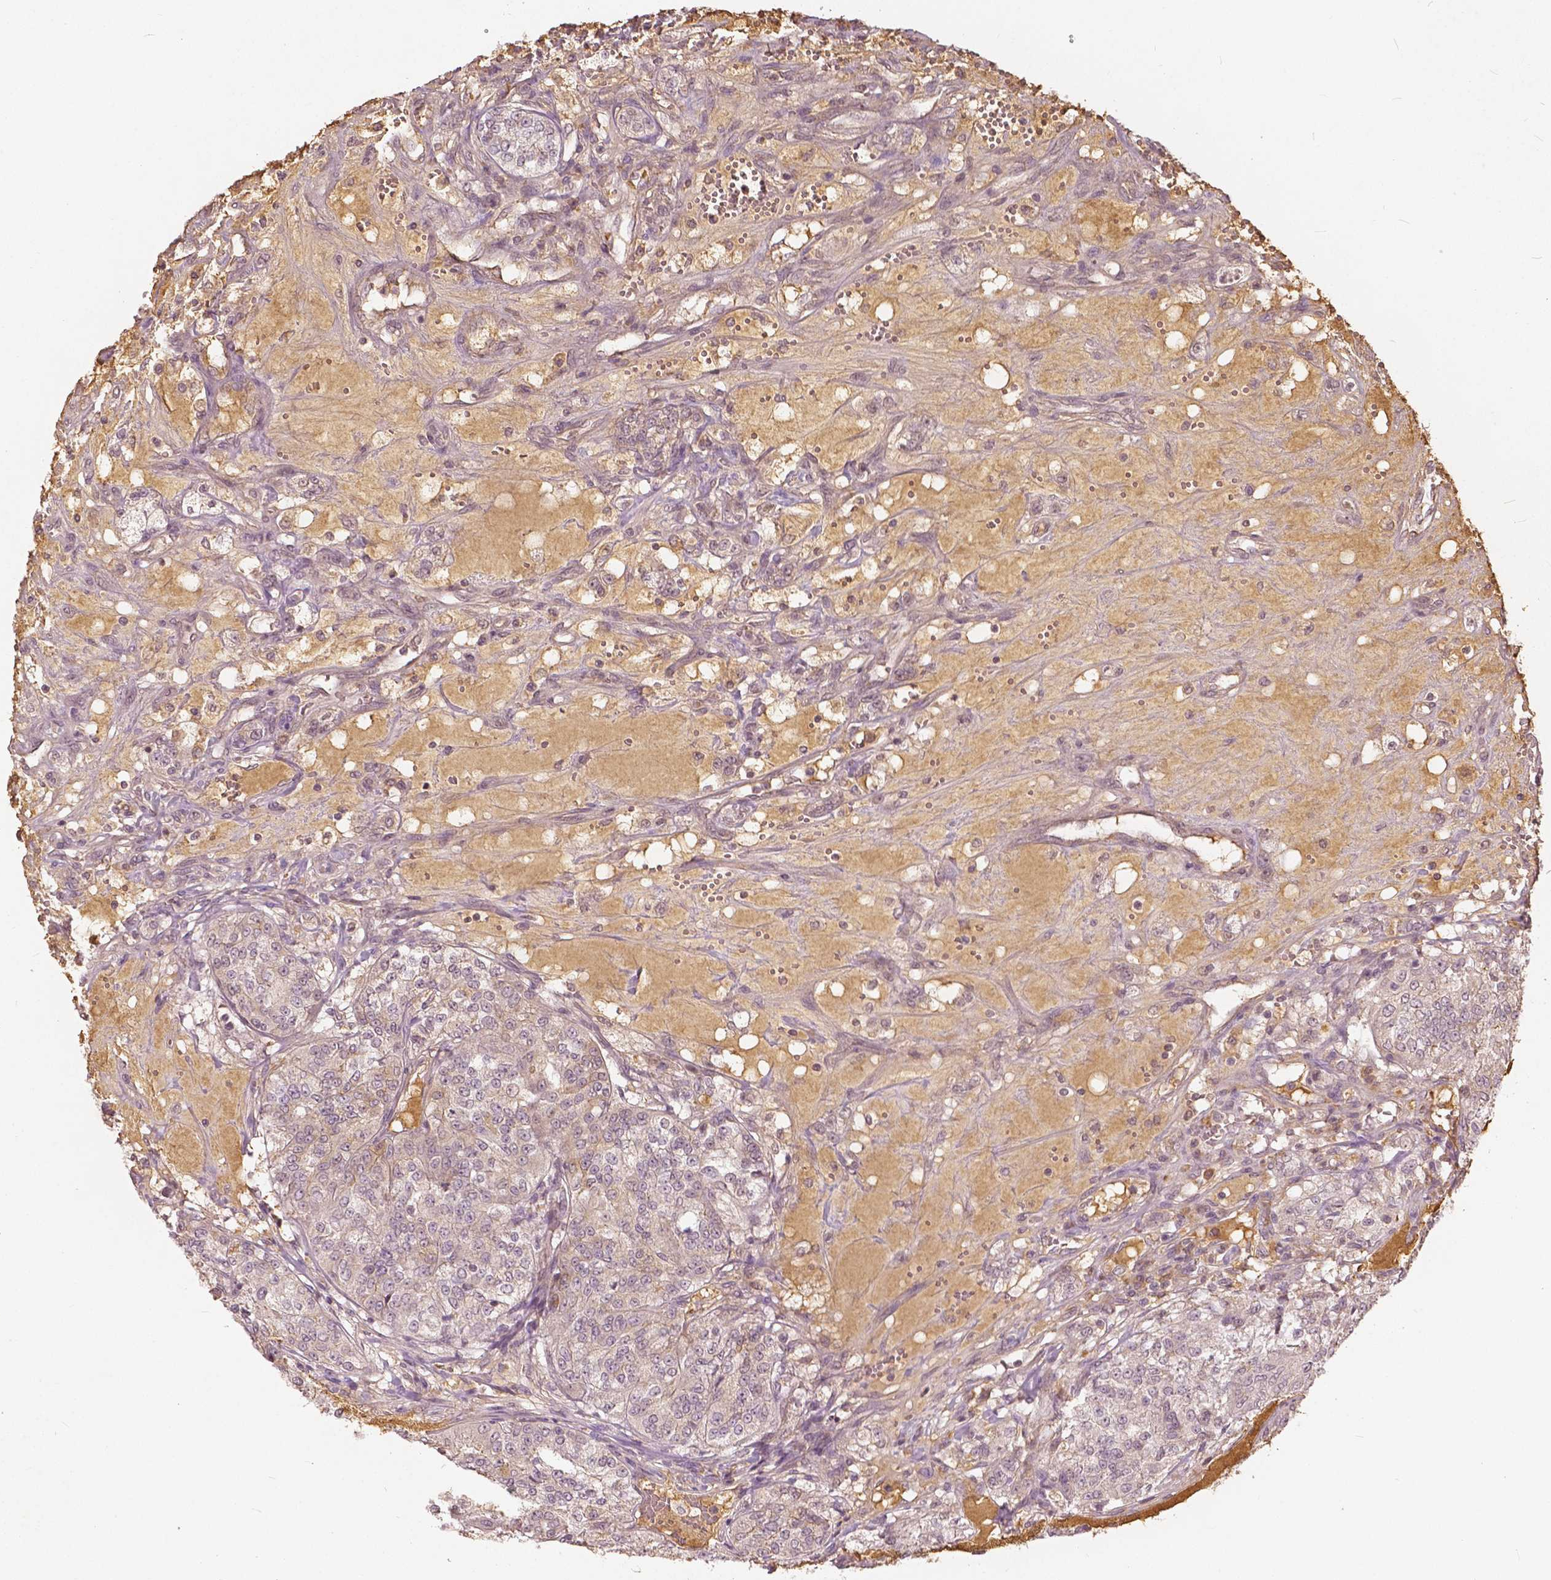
{"staining": {"intensity": "negative", "quantity": "none", "location": "none"}, "tissue": "renal cancer", "cell_type": "Tumor cells", "image_type": "cancer", "snomed": [{"axis": "morphology", "description": "Adenocarcinoma, NOS"}, {"axis": "topography", "description": "Kidney"}], "caption": "Tumor cells are negative for brown protein staining in renal cancer (adenocarcinoma).", "gene": "ANGPTL4", "patient": {"sex": "female", "age": 63}}